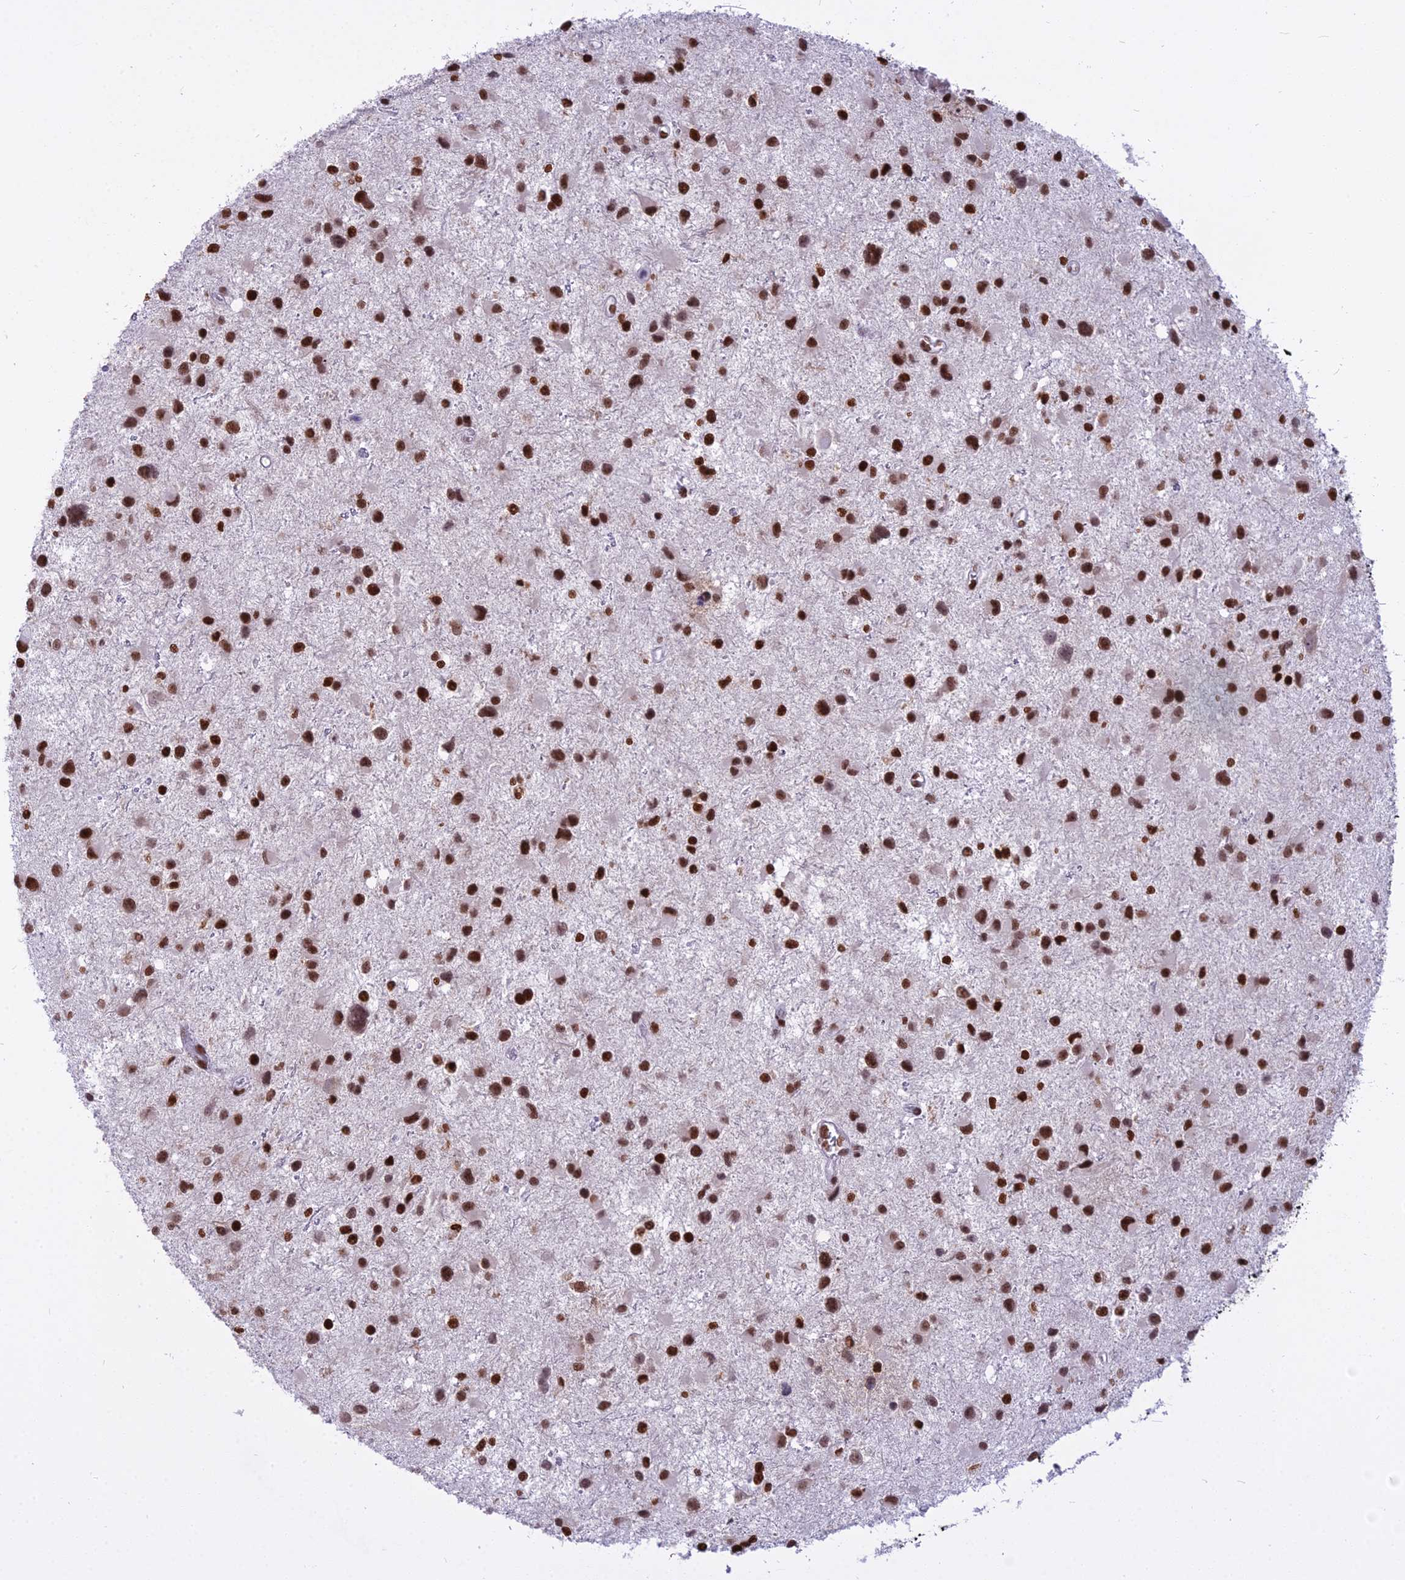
{"staining": {"intensity": "strong", "quantity": ">75%", "location": "nuclear"}, "tissue": "glioma", "cell_type": "Tumor cells", "image_type": "cancer", "snomed": [{"axis": "morphology", "description": "Glioma, malignant, Low grade"}, {"axis": "topography", "description": "Brain"}], "caption": "Protein staining of glioma tissue demonstrates strong nuclear staining in about >75% of tumor cells.", "gene": "PARP1", "patient": {"sex": "female", "age": 32}}